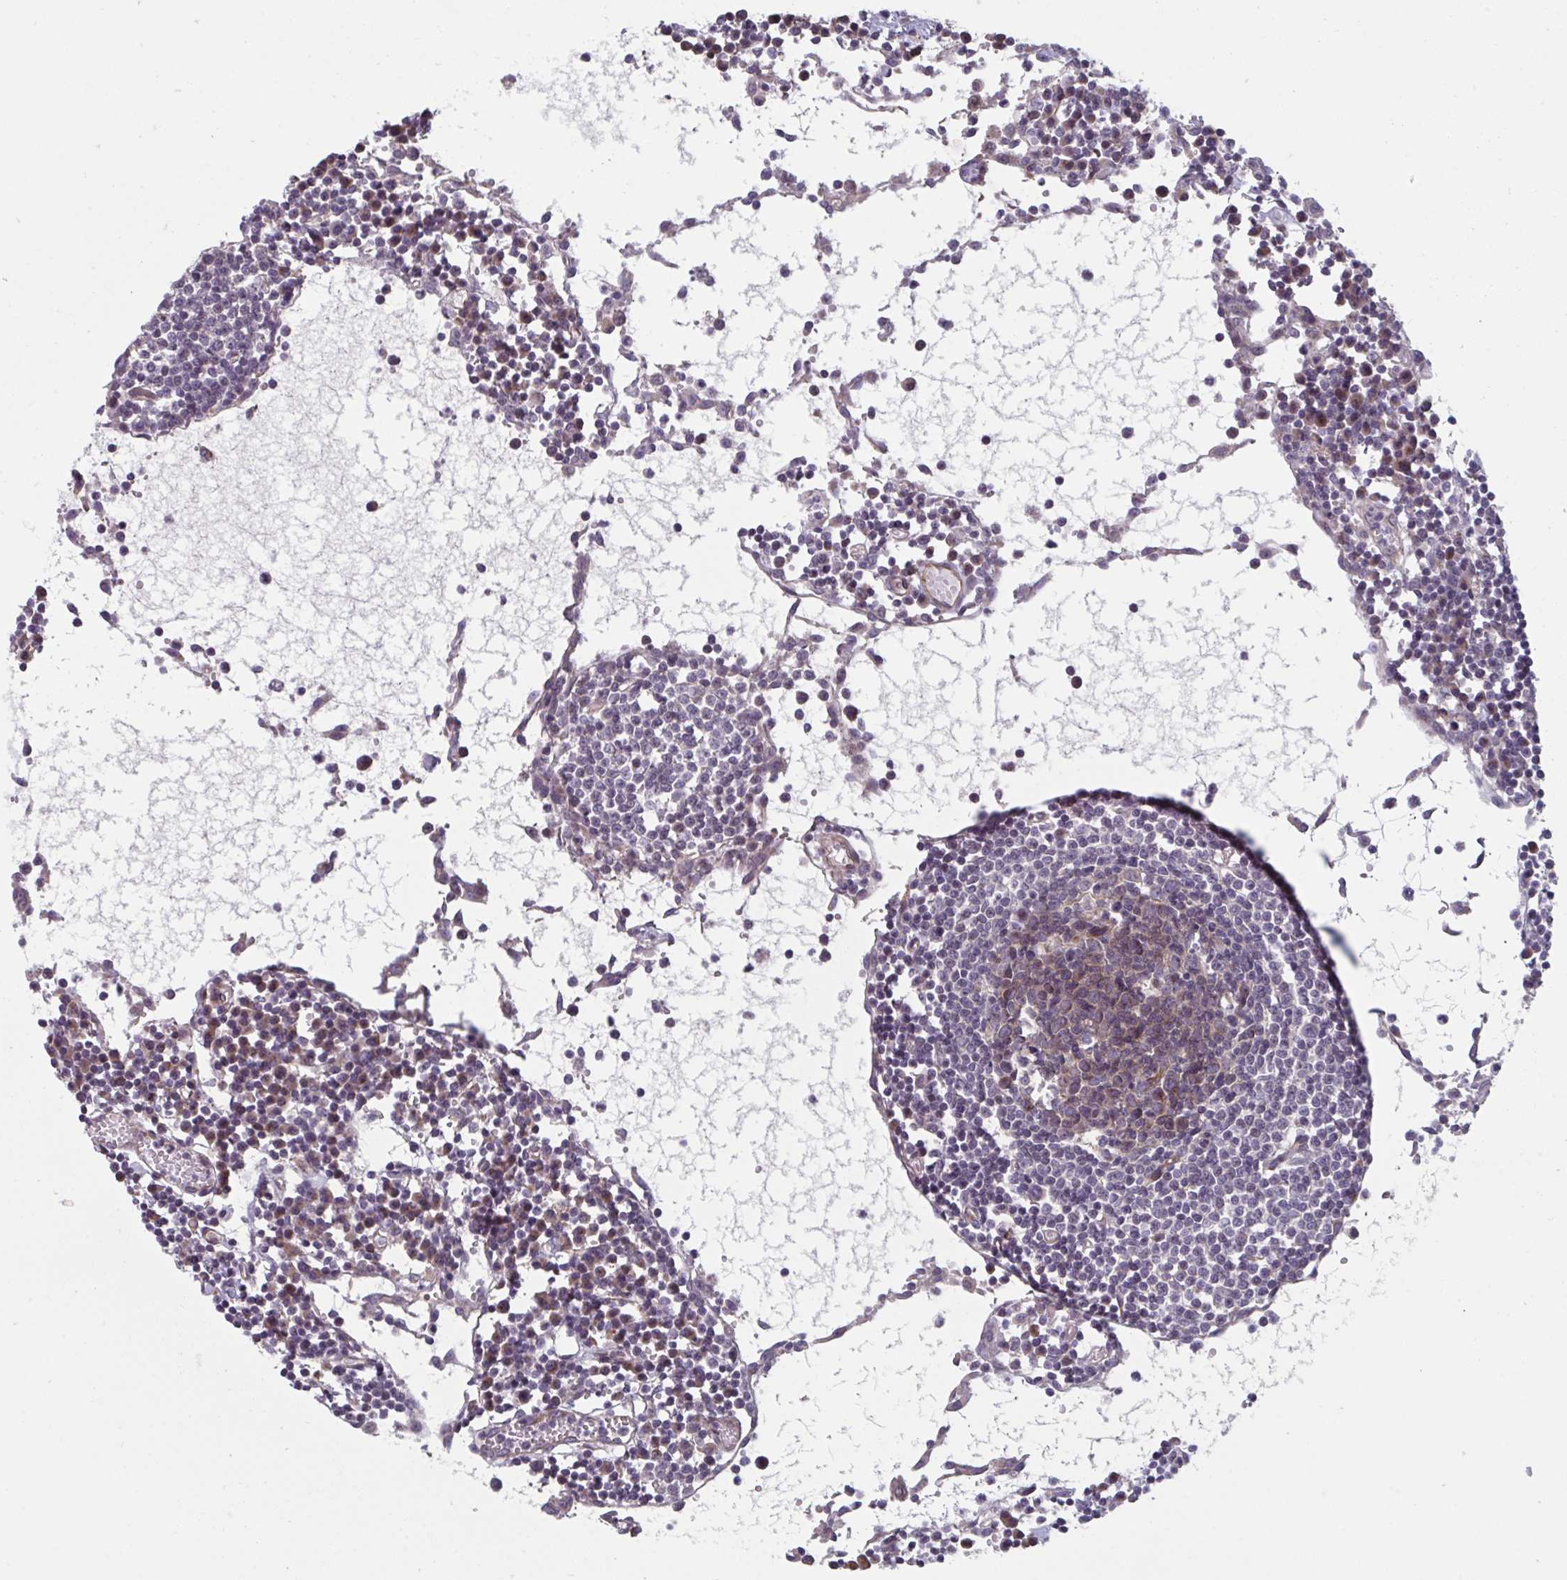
{"staining": {"intensity": "weak", "quantity": "25%-75%", "location": "cytoplasmic/membranous"}, "tissue": "lymph node", "cell_type": "Germinal center cells", "image_type": "normal", "snomed": [{"axis": "morphology", "description": "Normal tissue, NOS"}, {"axis": "topography", "description": "Lymph node"}], "caption": "Lymph node stained with DAB (3,3'-diaminobenzidine) immunohistochemistry (IHC) displays low levels of weak cytoplasmic/membranous positivity in approximately 25%-75% of germinal center cells.", "gene": "TNFSF10", "patient": {"sex": "female", "age": 78}}